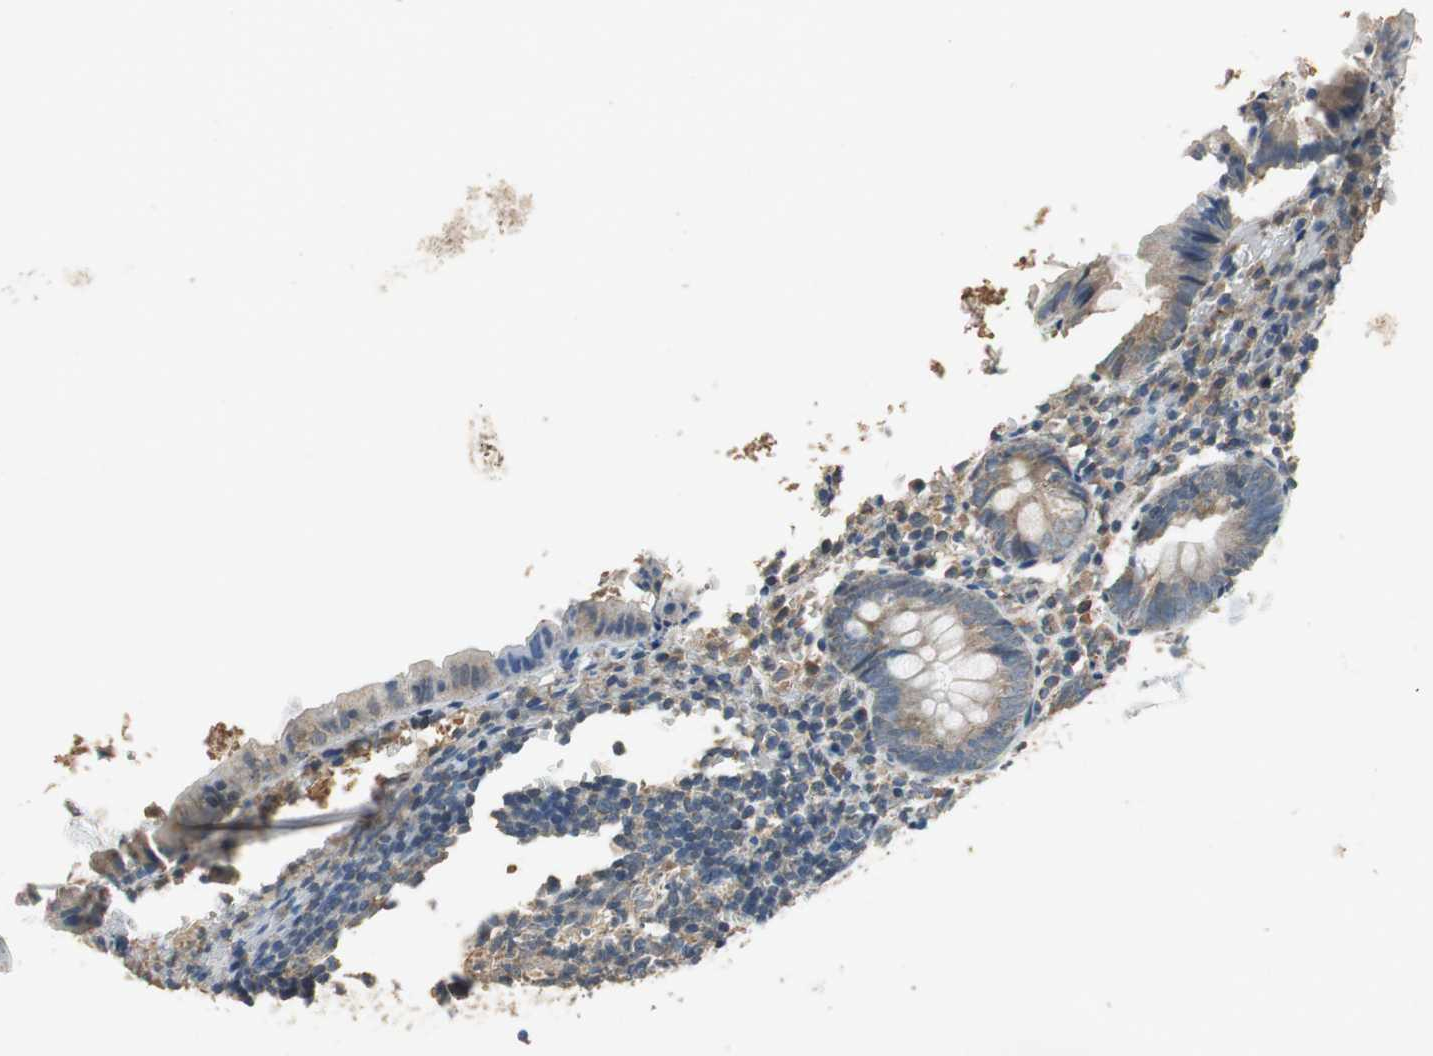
{"staining": {"intensity": "weak", "quantity": ">75%", "location": "cytoplasmic/membranous"}, "tissue": "appendix", "cell_type": "Glandular cells", "image_type": "normal", "snomed": [{"axis": "morphology", "description": "Normal tissue, NOS"}, {"axis": "topography", "description": "Appendix"}], "caption": "This image exhibits IHC staining of benign human appendix, with low weak cytoplasmic/membranous staining in about >75% of glandular cells.", "gene": "ALDH4A1", "patient": {"sex": "female", "age": 10}}